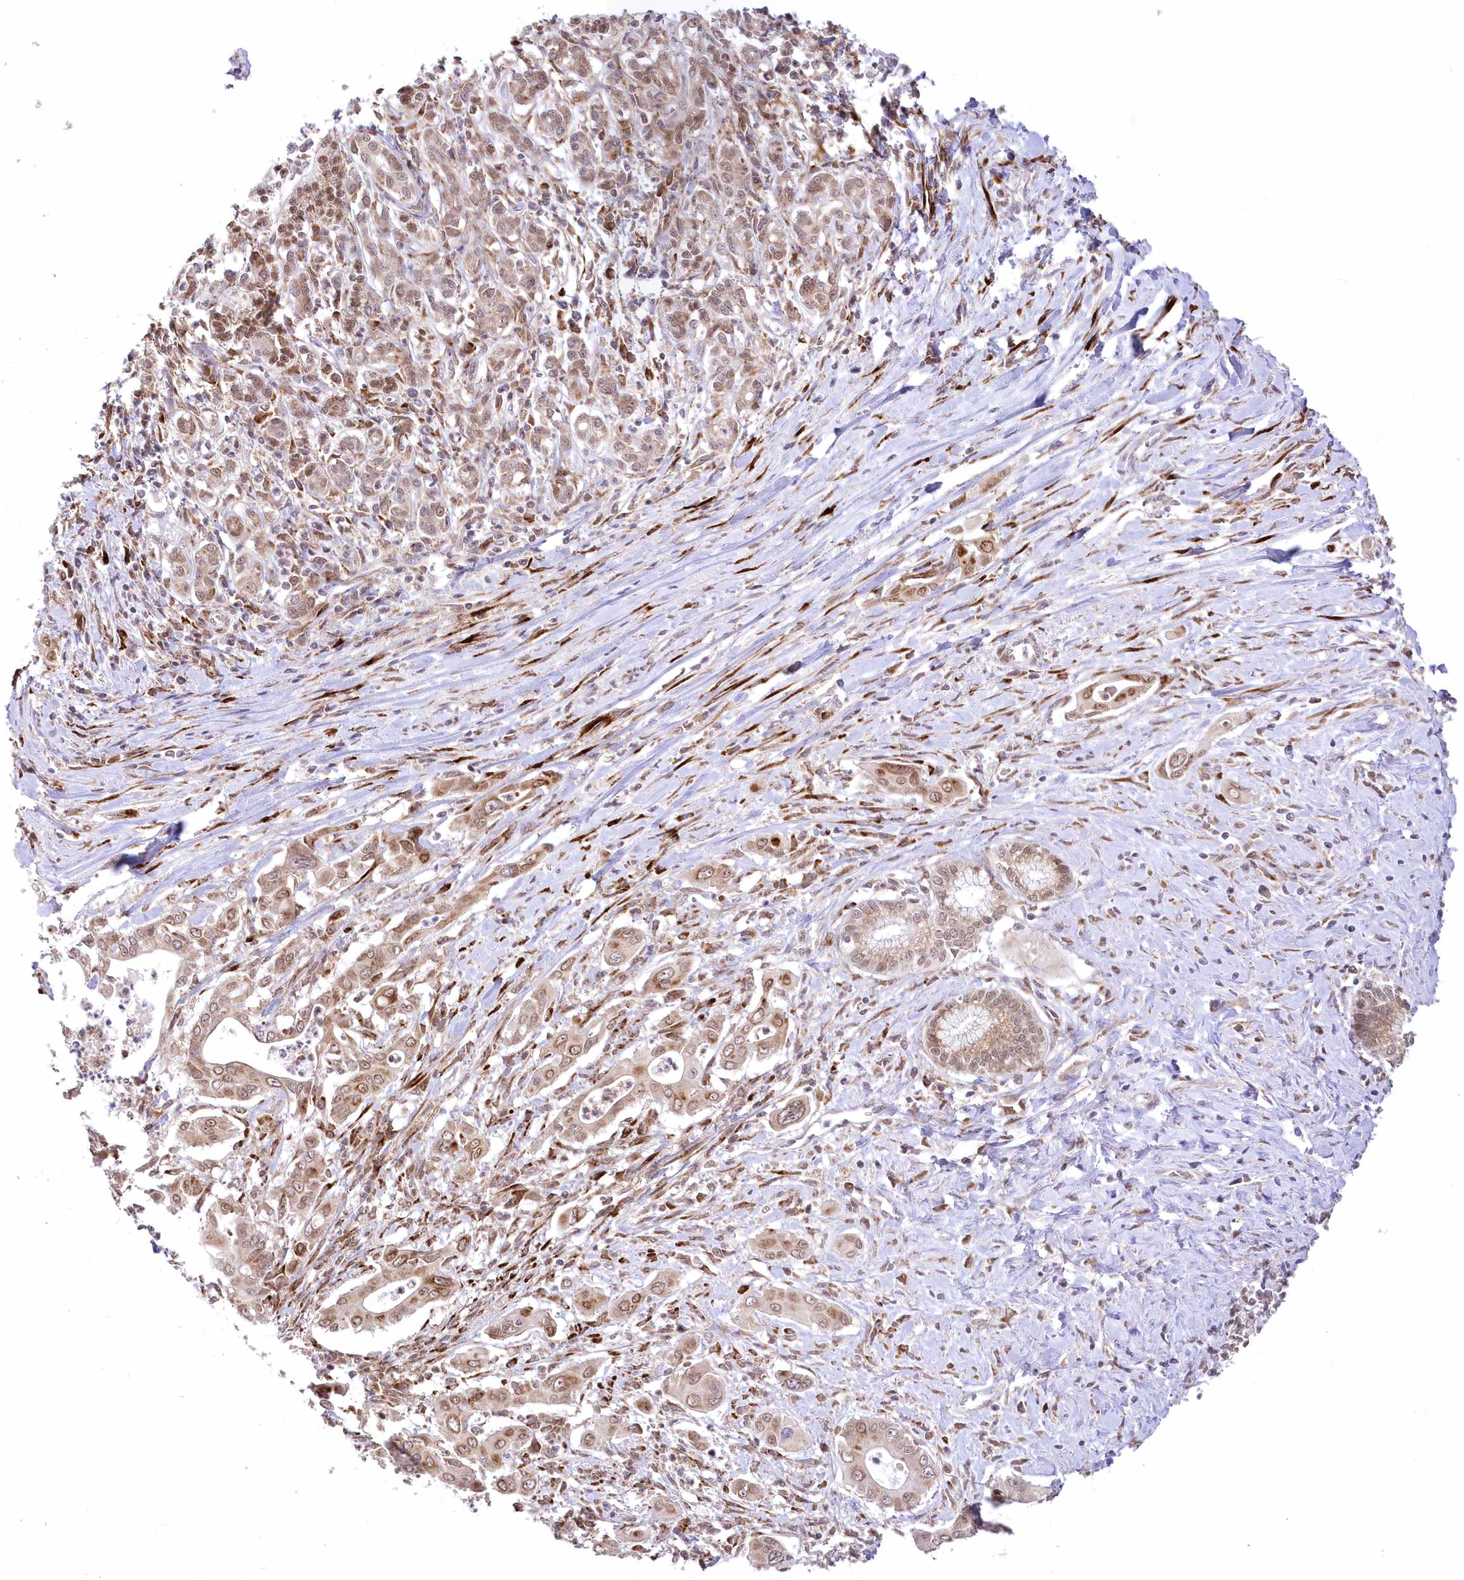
{"staining": {"intensity": "weak", "quantity": "25%-75%", "location": "cytoplasmic/membranous,nuclear"}, "tissue": "pancreatic cancer", "cell_type": "Tumor cells", "image_type": "cancer", "snomed": [{"axis": "morphology", "description": "Adenocarcinoma, NOS"}, {"axis": "topography", "description": "Pancreas"}], "caption": "A brown stain highlights weak cytoplasmic/membranous and nuclear staining of a protein in human pancreatic cancer (adenocarcinoma) tumor cells. (Brightfield microscopy of DAB IHC at high magnification).", "gene": "LDB1", "patient": {"sex": "male", "age": 58}}